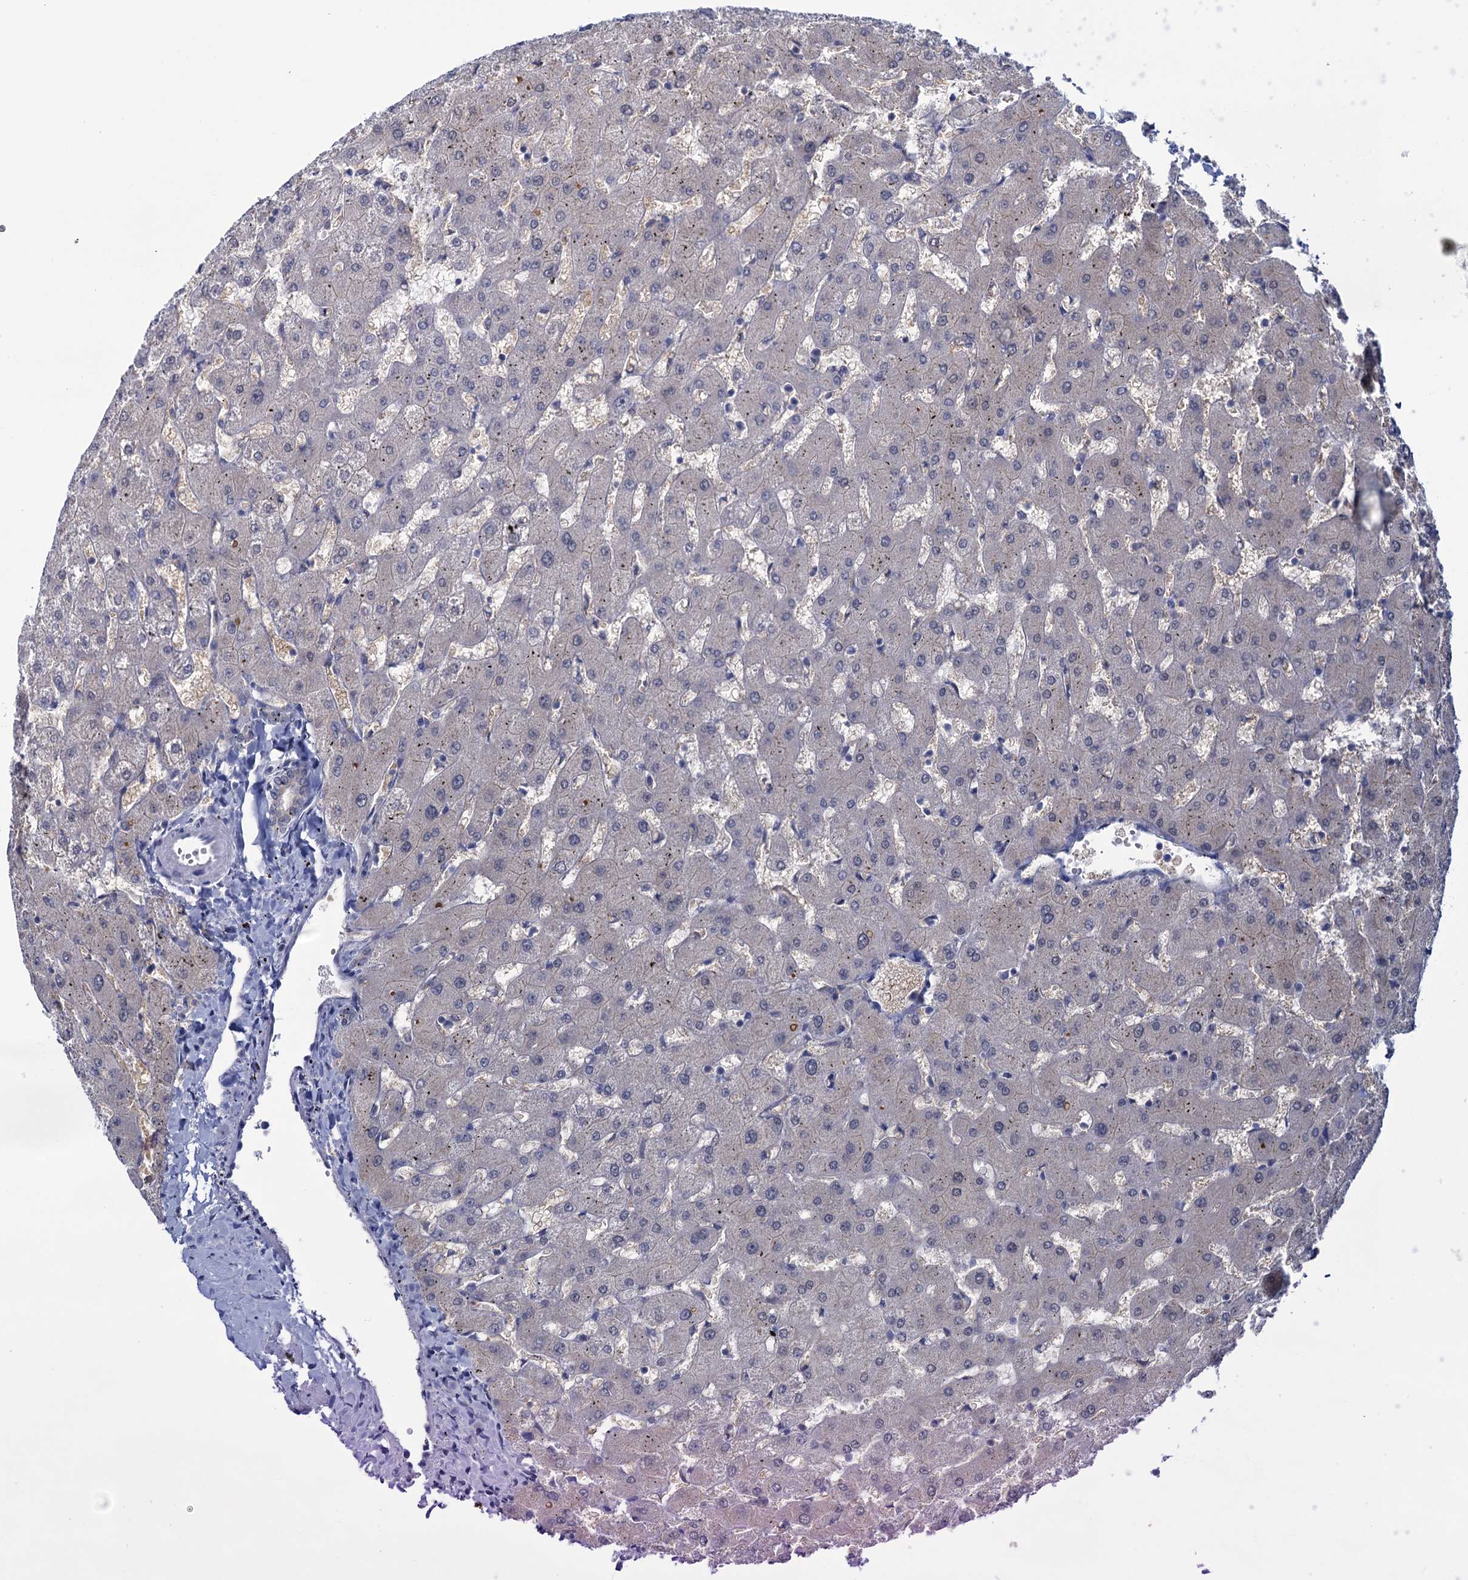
{"staining": {"intensity": "weak", "quantity": "<25%", "location": "cytoplasmic/membranous"}, "tissue": "liver", "cell_type": "Cholangiocytes", "image_type": "normal", "snomed": [{"axis": "morphology", "description": "Normal tissue, NOS"}, {"axis": "topography", "description": "Liver"}], "caption": "IHC photomicrograph of normal liver: liver stained with DAB (3,3'-diaminobenzidine) demonstrates no significant protein expression in cholangiocytes.", "gene": "GLO1", "patient": {"sex": "female", "age": 63}}